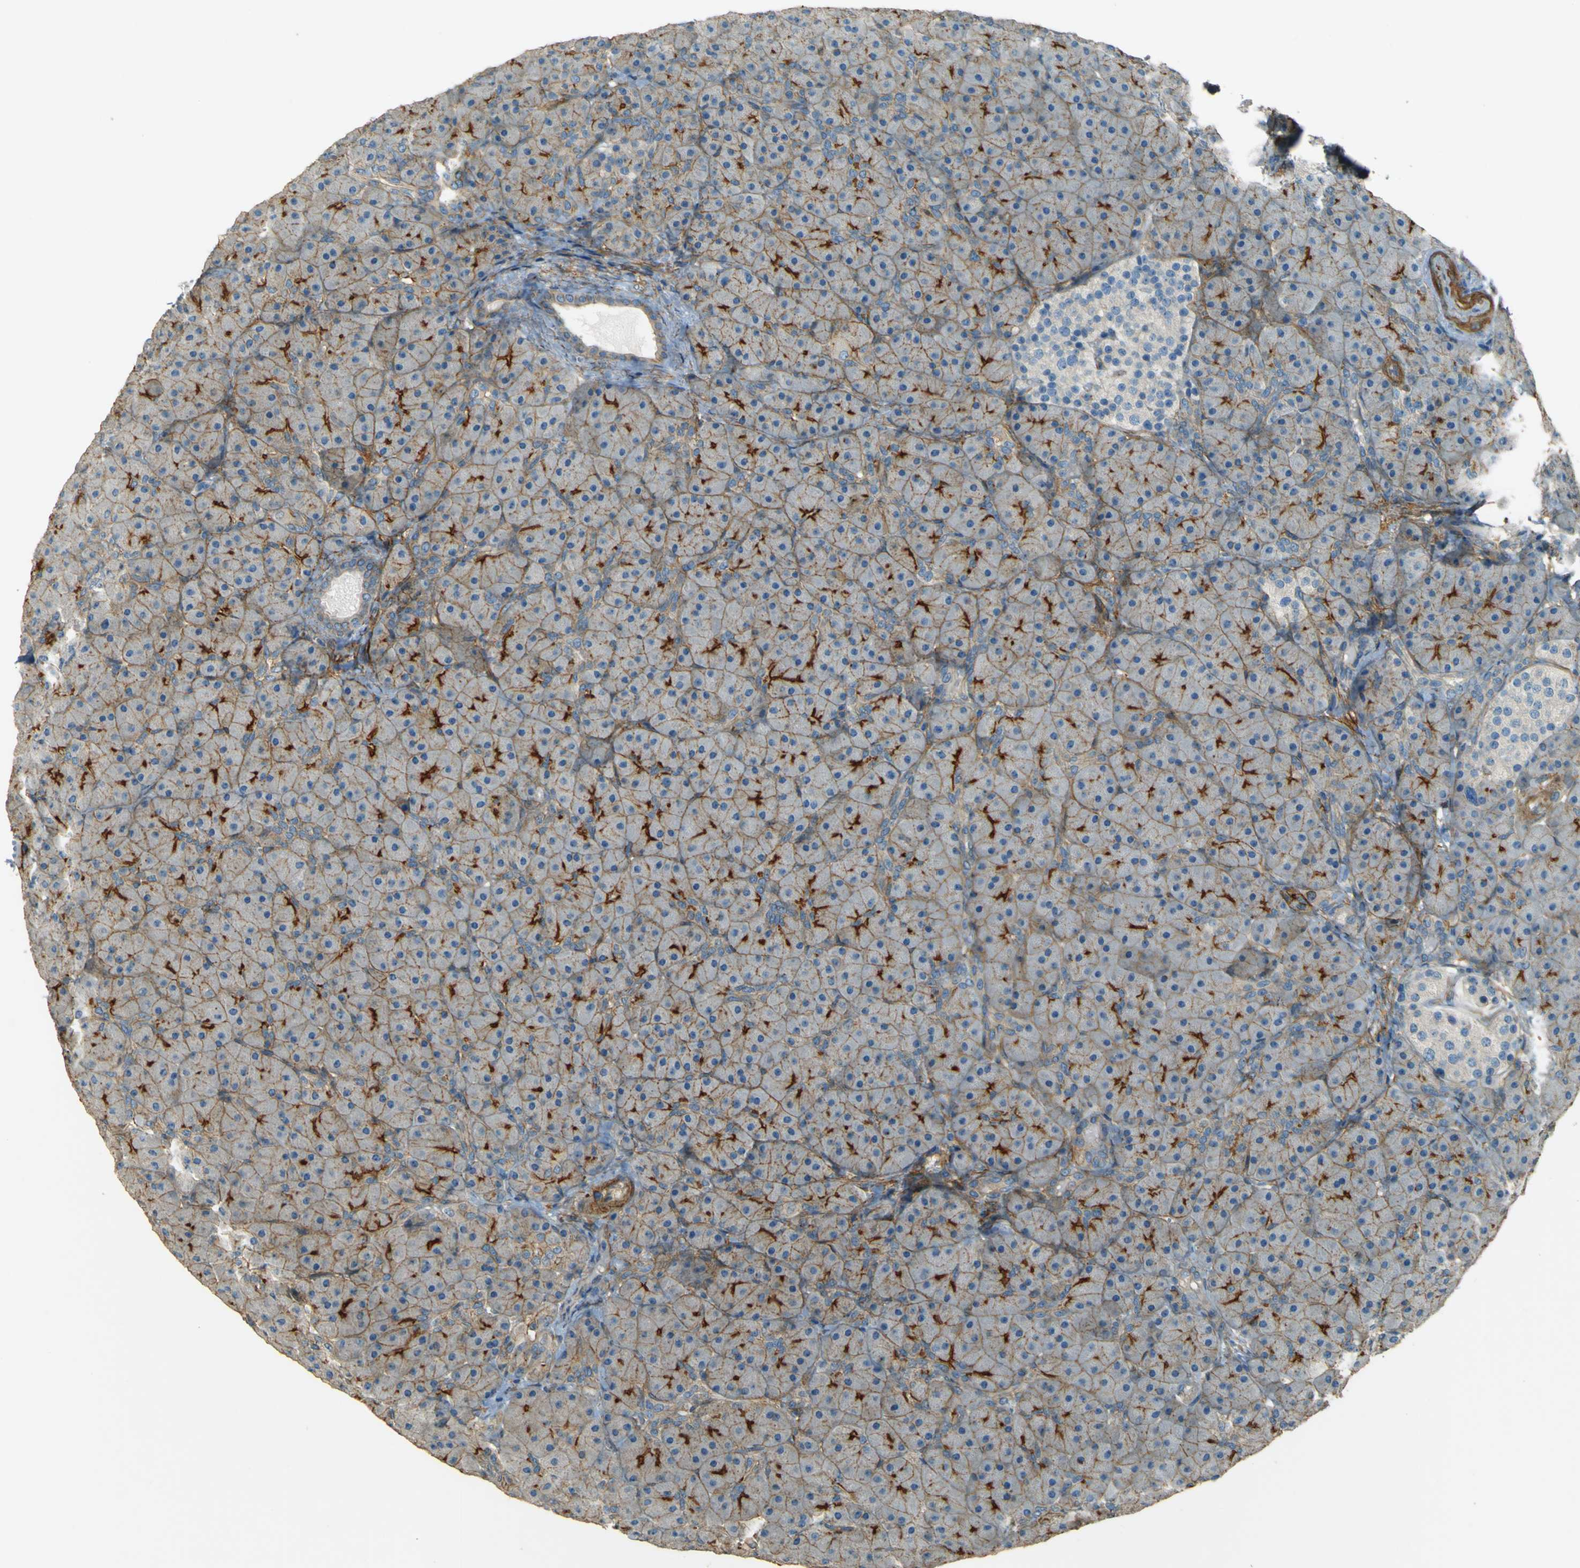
{"staining": {"intensity": "moderate", "quantity": "<25%", "location": "cytoplasmic/membranous"}, "tissue": "pancreas", "cell_type": "Exocrine glandular cells", "image_type": "normal", "snomed": [{"axis": "morphology", "description": "Normal tissue, NOS"}, {"axis": "topography", "description": "Pancreas"}], "caption": "Immunohistochemistry (DAB (3,3'-diaminobenzidine)) staining of benign pancreas shows moderate cytoplasmic/membranous protein staining in about <25% of exocrine glandular cells. Immunohistochemistry stains the protein in brown and the nuclei are stained blue.", "gene": "NEXN", "patient": {"sex": "male", "age": 66}}